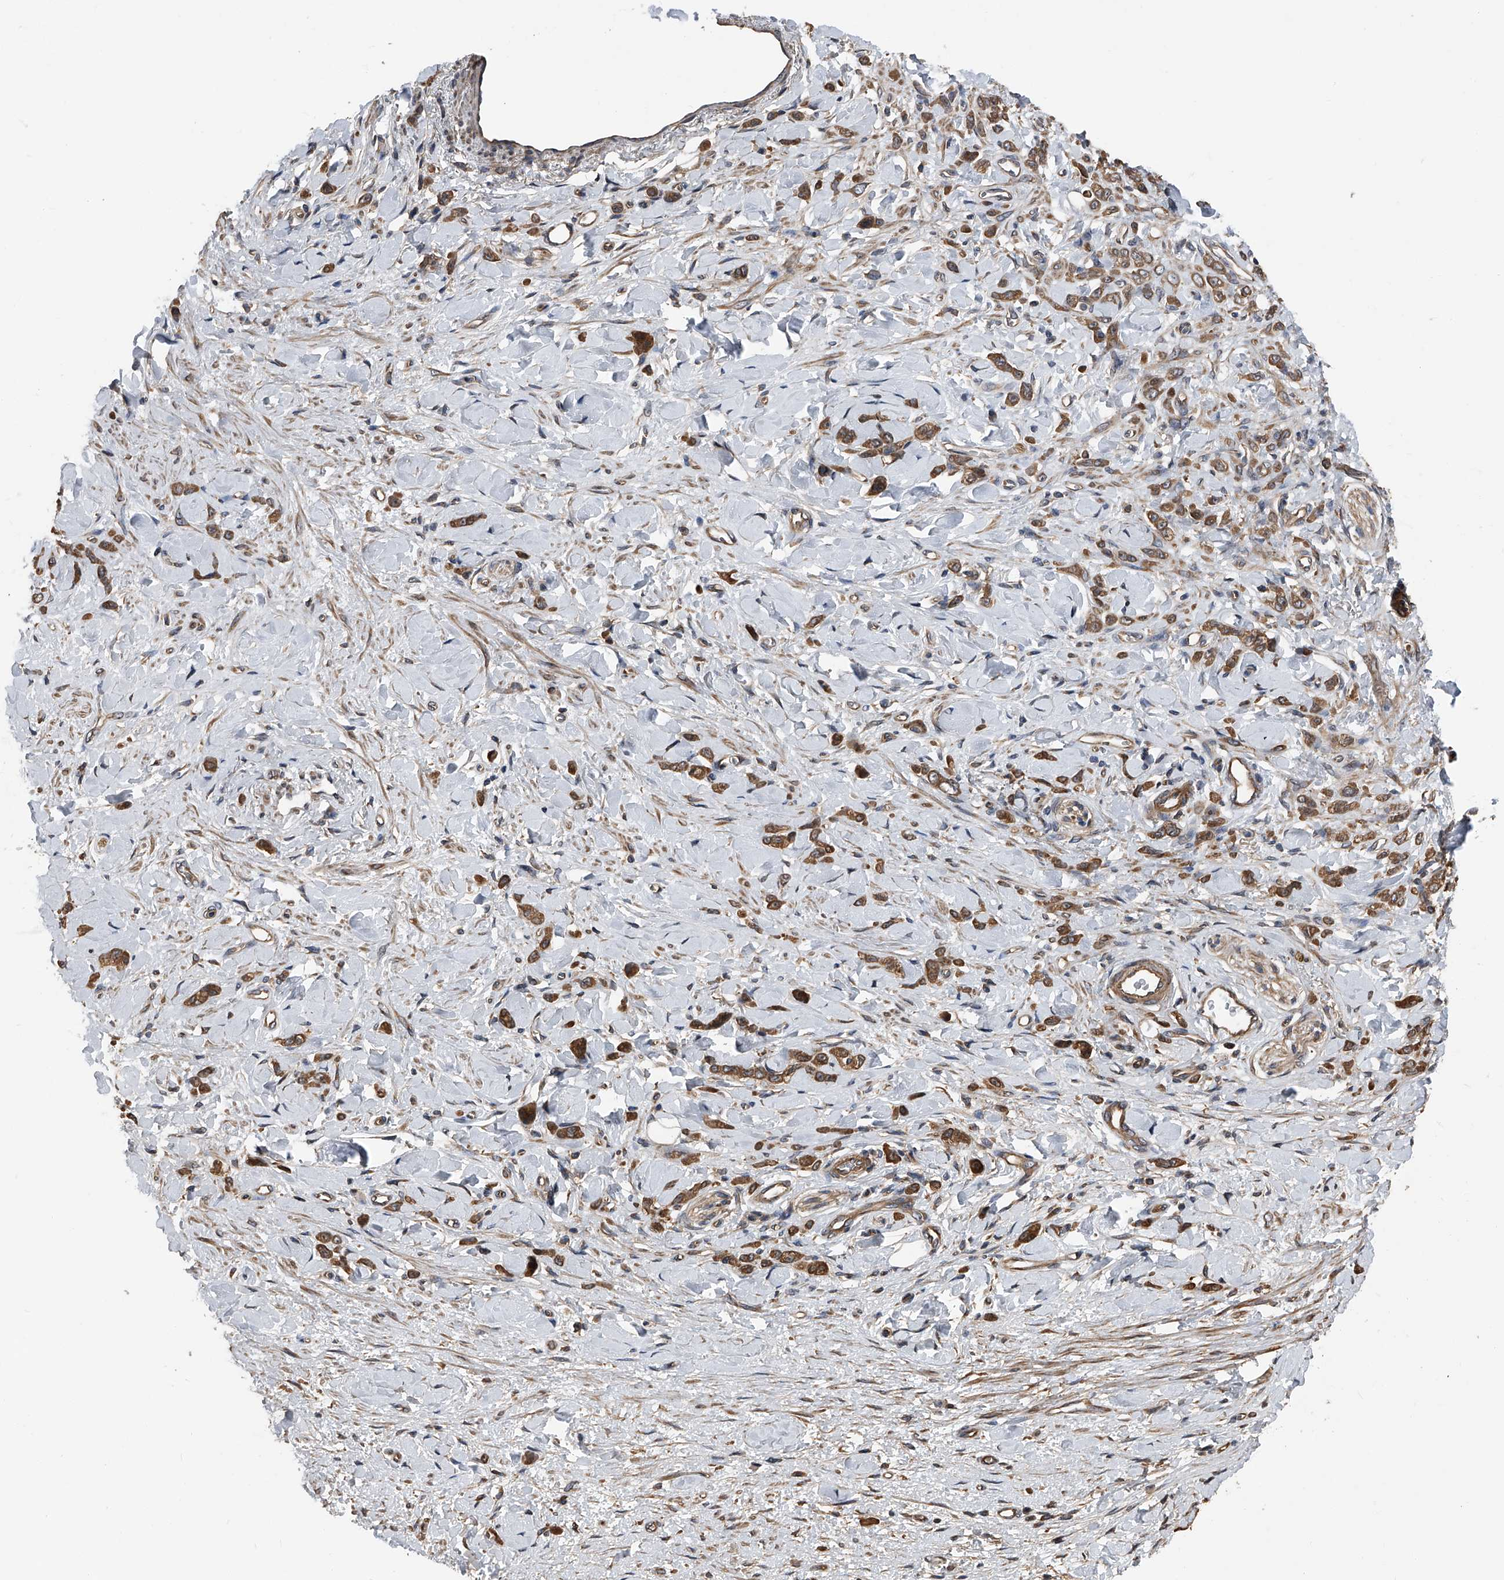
{"staining": {"intensity": "strong", "quantity": ">75%", "location": "cytoplasmic/membranous"}, "tissue": "stomach cancer", "cell_type": "Tumor cells", "image_type": "cancer", "snomed": [{"axis": "morphology", "description": "Normal tissue, NOS"}, {"axis": "morphology", "description": "Adenocarcinoma, NOS"}, {"axis": "topography", "description": "Stomach"}], "caption": "Strong cytoplasmic/membranous positivity is identified in approximately >75% of tumor cells in adenocarcinoma (stomach). The protein of interest is stained brown, and the nuclei are stained in blue (DAB (3,3'-diaminobenzidine) IHC with brightfield microscopy, high magnification).", "gene": "KCNJ2", "patient": {"sex": "male", "age": 82}}